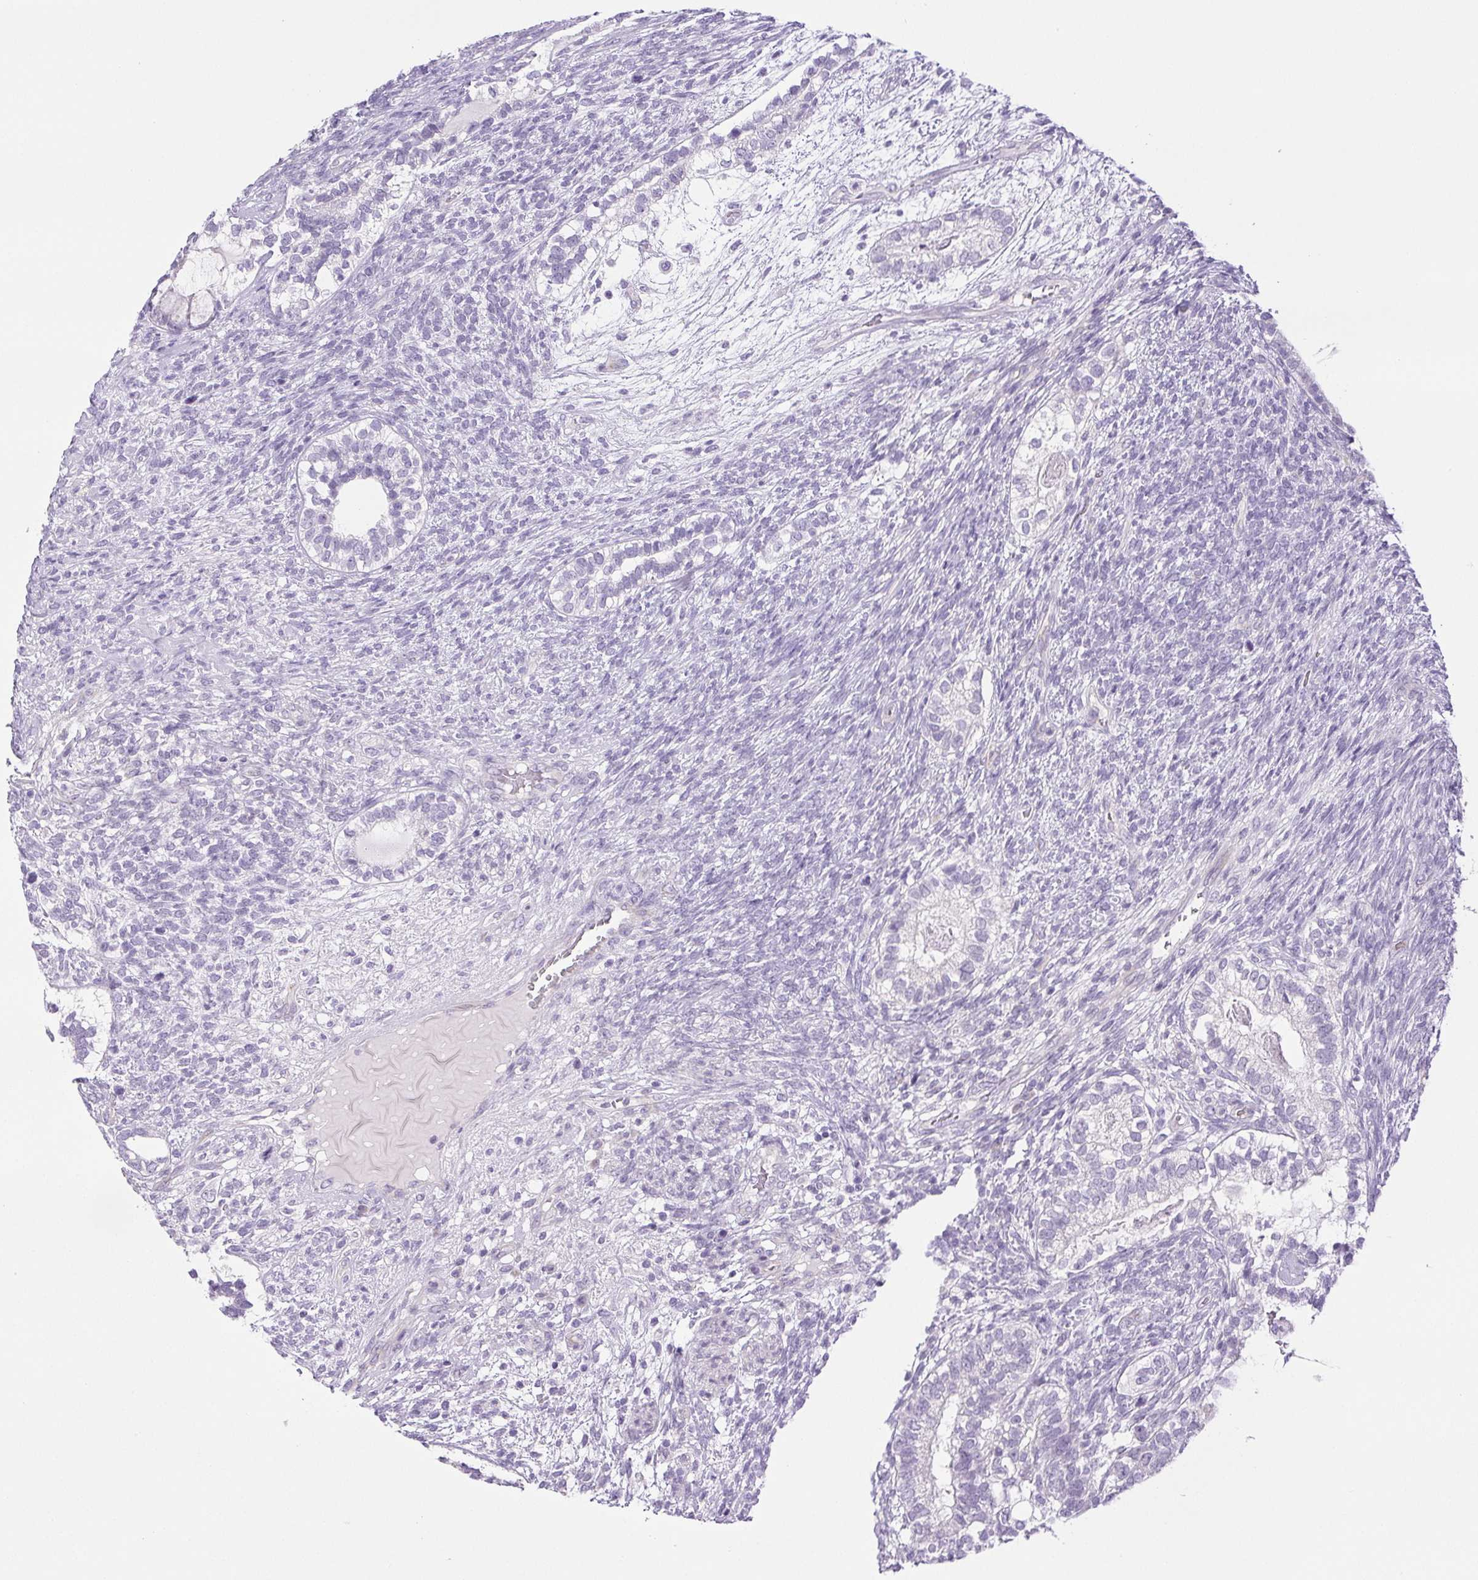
{"staining": {"intensity": "negative", "quantity": "none", "location": "none"}, "tissue": "testis cancer", "cell_type": "Tumor cells", "image_type": "cancer", "snomed": [{"axis": "morphology", "description": "Seminoma, NOS"}, {"axis": "morphology", "description": "Carcinoma, Embryonal, NOS"}, {"axis": "topography", "description": "Testis"}], "caption": "Immunohistochemistry of human testis seminoma exhibits no expression in tumor cells. (Brightfield microscopy of DAB immunohistochemistry at high magnification).", "gene": "PAPPA2", "patient": {"sex": "male", "age": 41}}